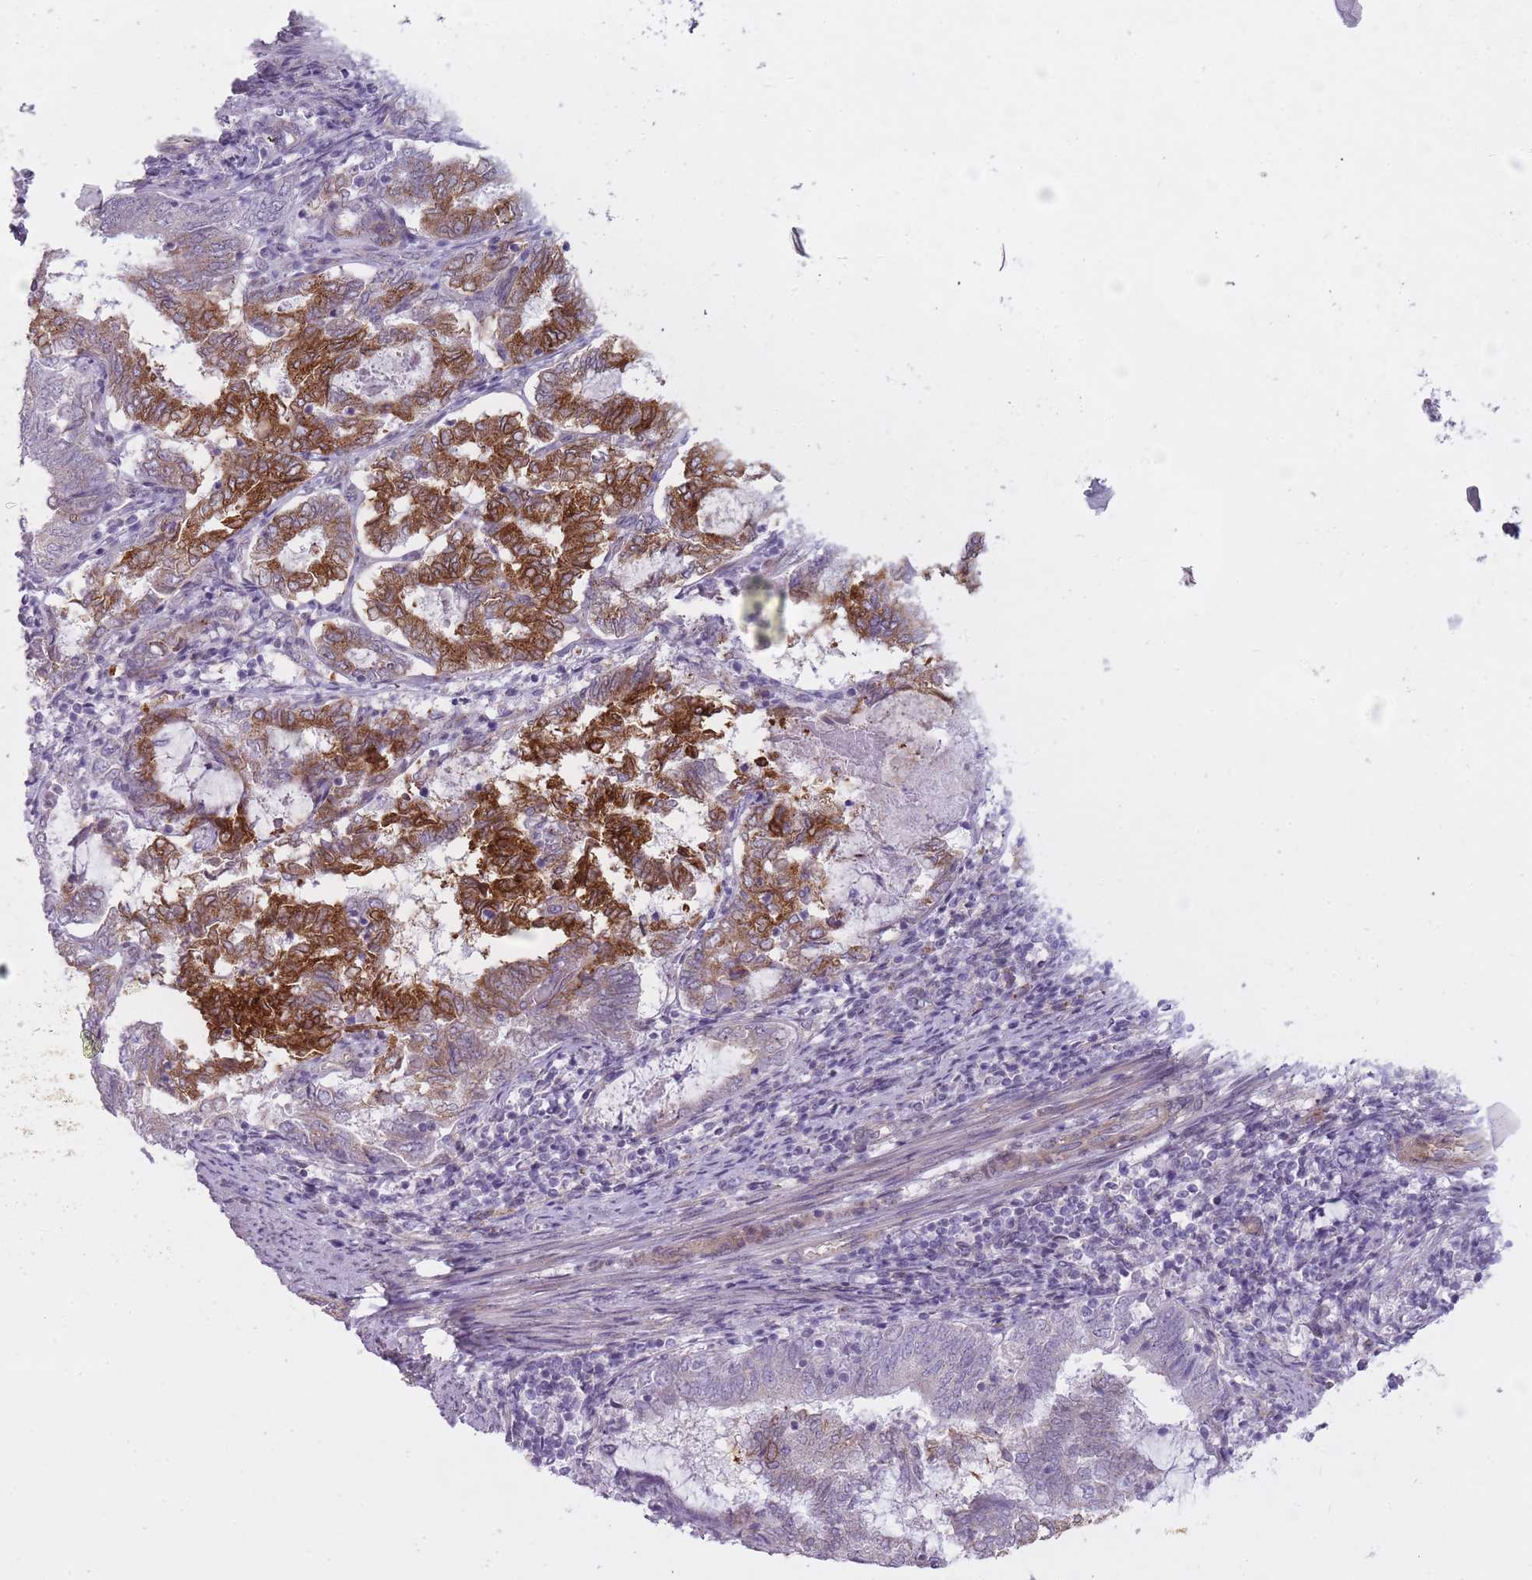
{"staining": {"intensity": "moderate", "quantity": "25%-75%", "location": "cytoplasmic/membranous"}, "tissue": "endometrial cancer", "cell_type": "Tumor cells", "image_type": "cancer", "snomed": [{"axis": "morphology", "description": "Adenocarcinoma, NOS"}, {"axis": "topography", "description": "Endometrium"}], "caption": "Endometrial adenocarcinoma stained with DAB immunohistochemistry displays medium levels of moderate cytoplasmic/membranous positivity in approximately 25%-75% of tumor cells.", "gene": "PGRMC2", "patient": {"sex": "female", "age": 80}}